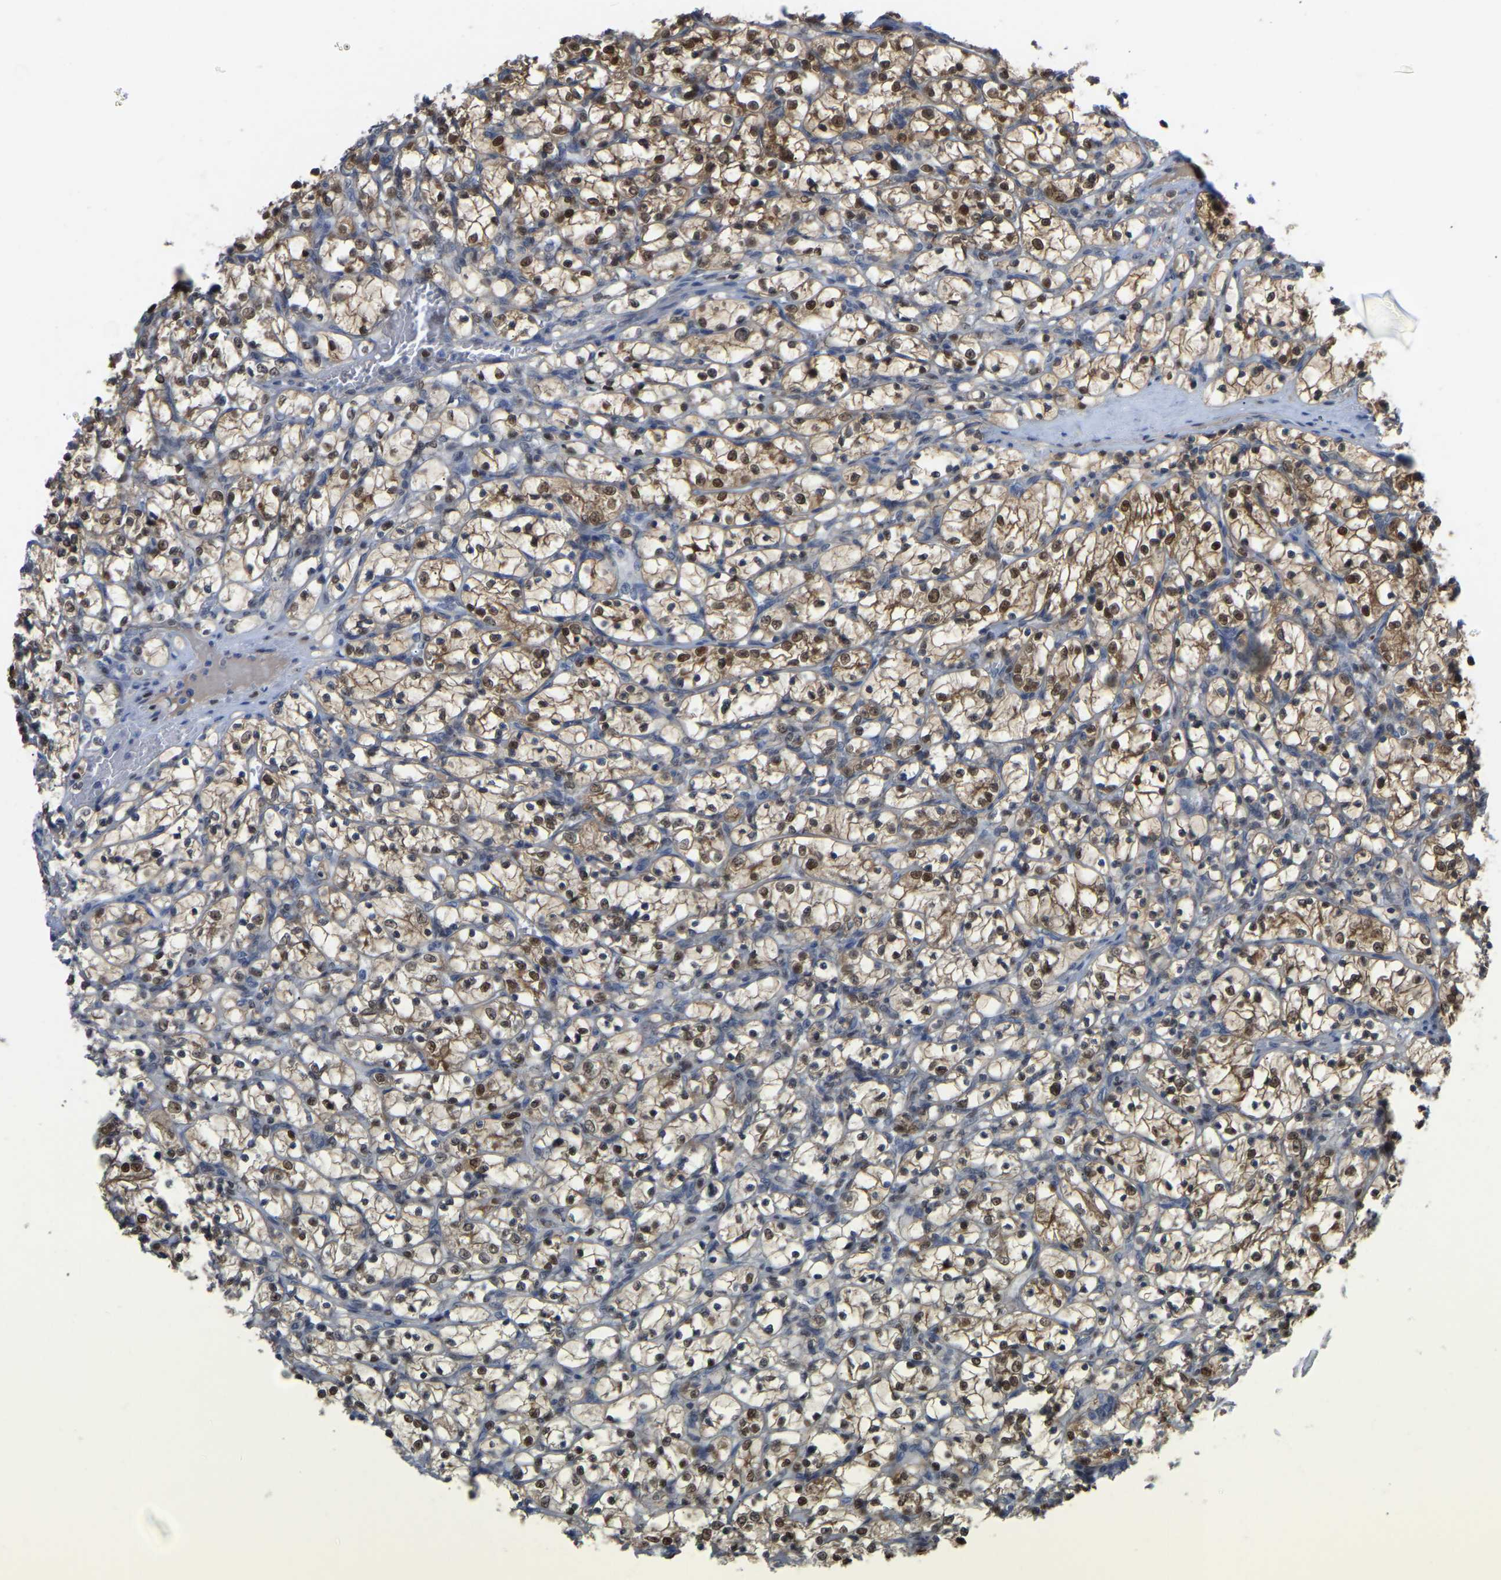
{"staining": {"intensity": "moderate", "quantity": "25%-75%", "location": "nuclear"}, "tissue": "renal cancer", "cell_type": "Tumor cells", "image_type": "cancer", "snomed": [{"axis": "morphology", "description": "Adenocarcinoma, NOS"}, {"axis": "topography", "description": "Kidney"}], "caption": "An image of human adenocarcinoma (renal) stained for a protein reveals moderate nuclear brown staining in tumor cells.", "gene": "KLRG2", "patient": {"sex": "female", "age": 69}}